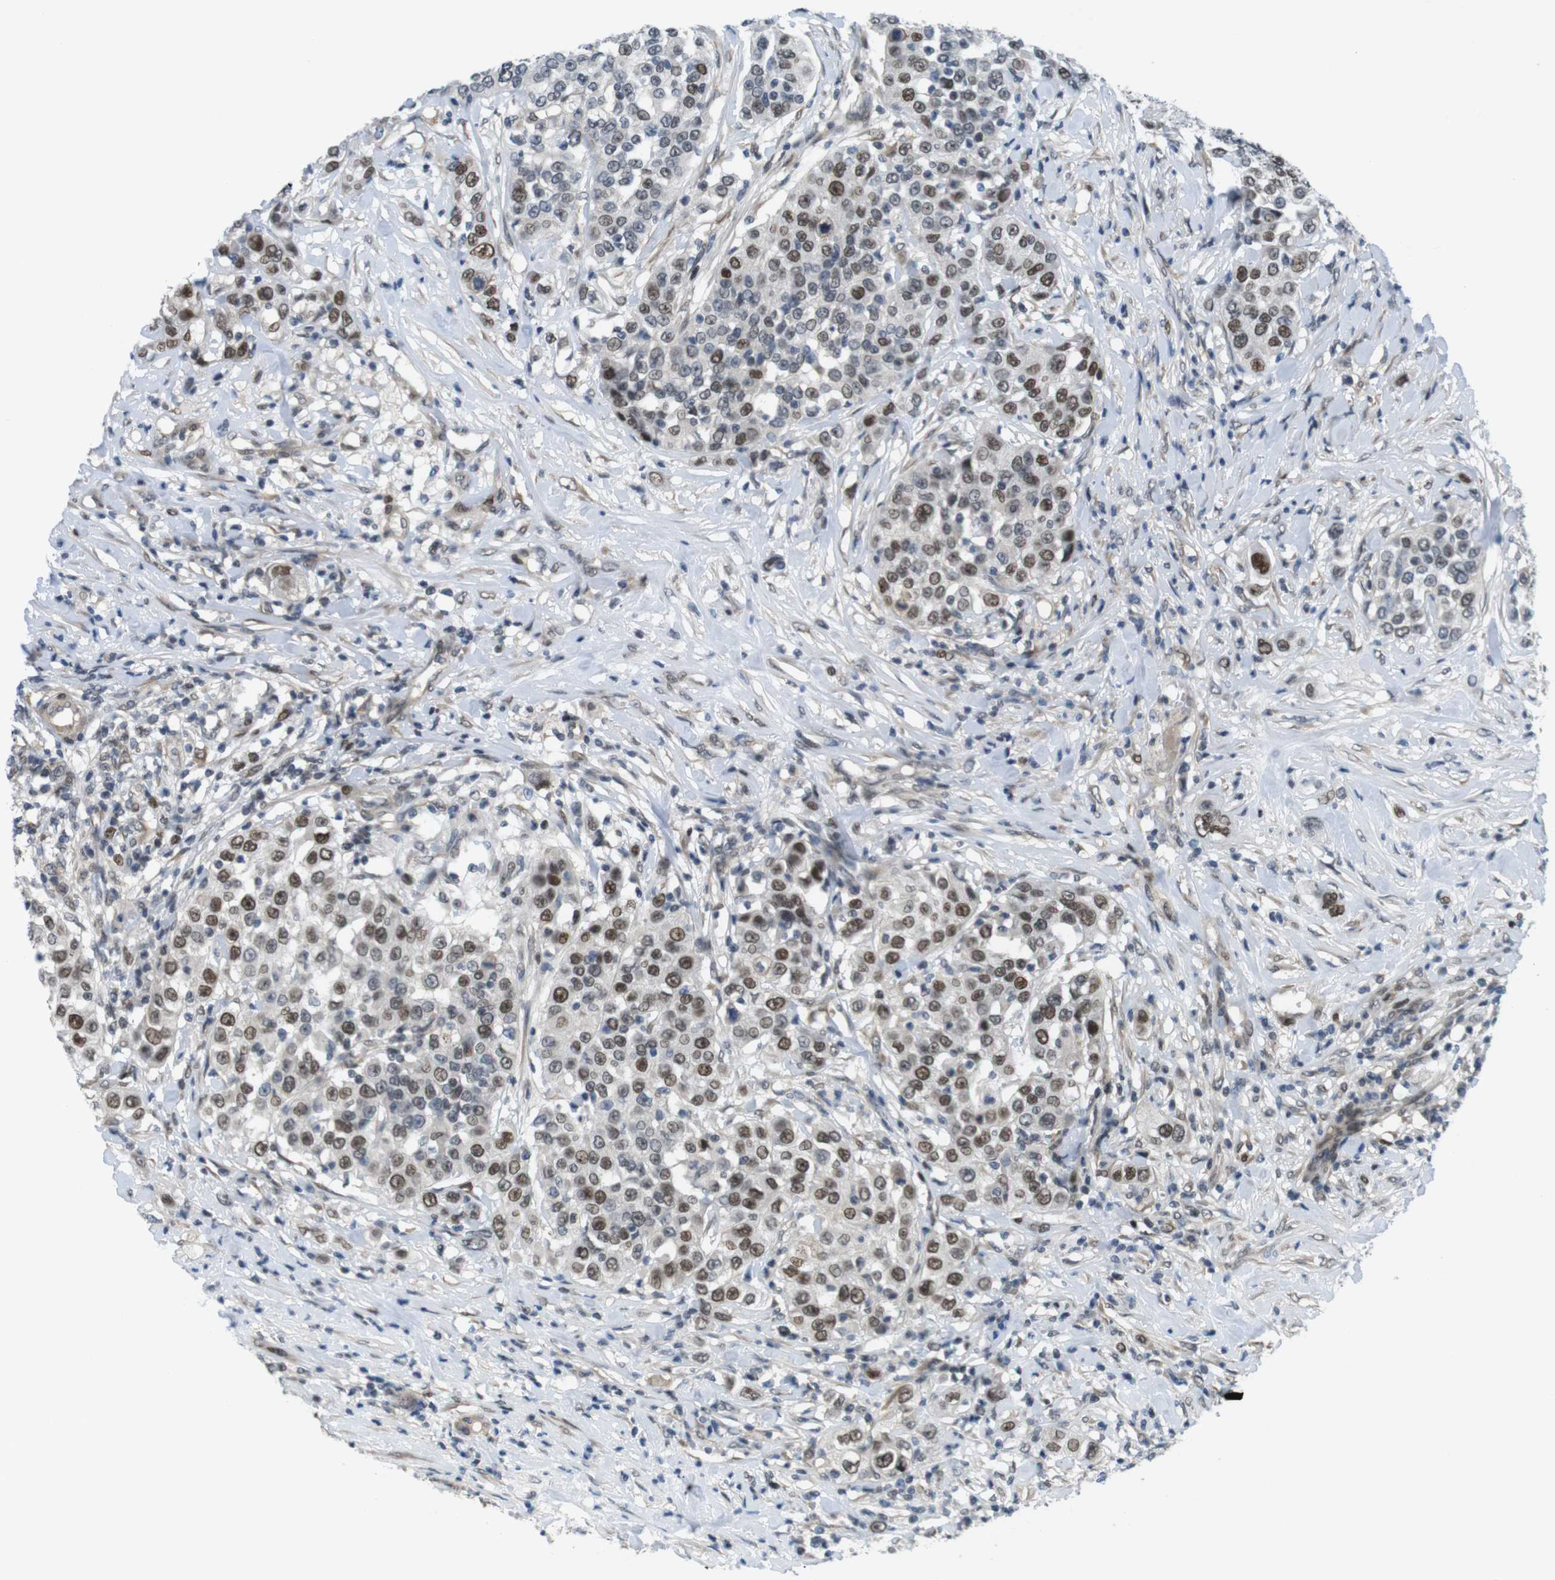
{"staining": {"intensity": "moderate", "quantity": ">75%", "location": "nuclear"}, "tissue": "urothelial cancer", "cell_type": "Tumor cells", "image_type": "cancer", "snomed": [{"axis": "morphology", "description": "Urothelial carcinoma, High grade"}, {"axis": "topography", "description": "Urinary bladder"}], "caption": "An immunohistochemistry (IHC) histopathology image of tumor tissue is shown. Protein staining in brown labels moderate nuclear positivity in urothelial cancer within tumor cells. The protein of interest is stained brown, and the nuclei are stained in blue (DAB (3,3'-diaminobenzidine) IHC with brightfield microscopy, high magnification).", "gene": "SMCO2", "patient": {"sex": "female", "age": 80}}